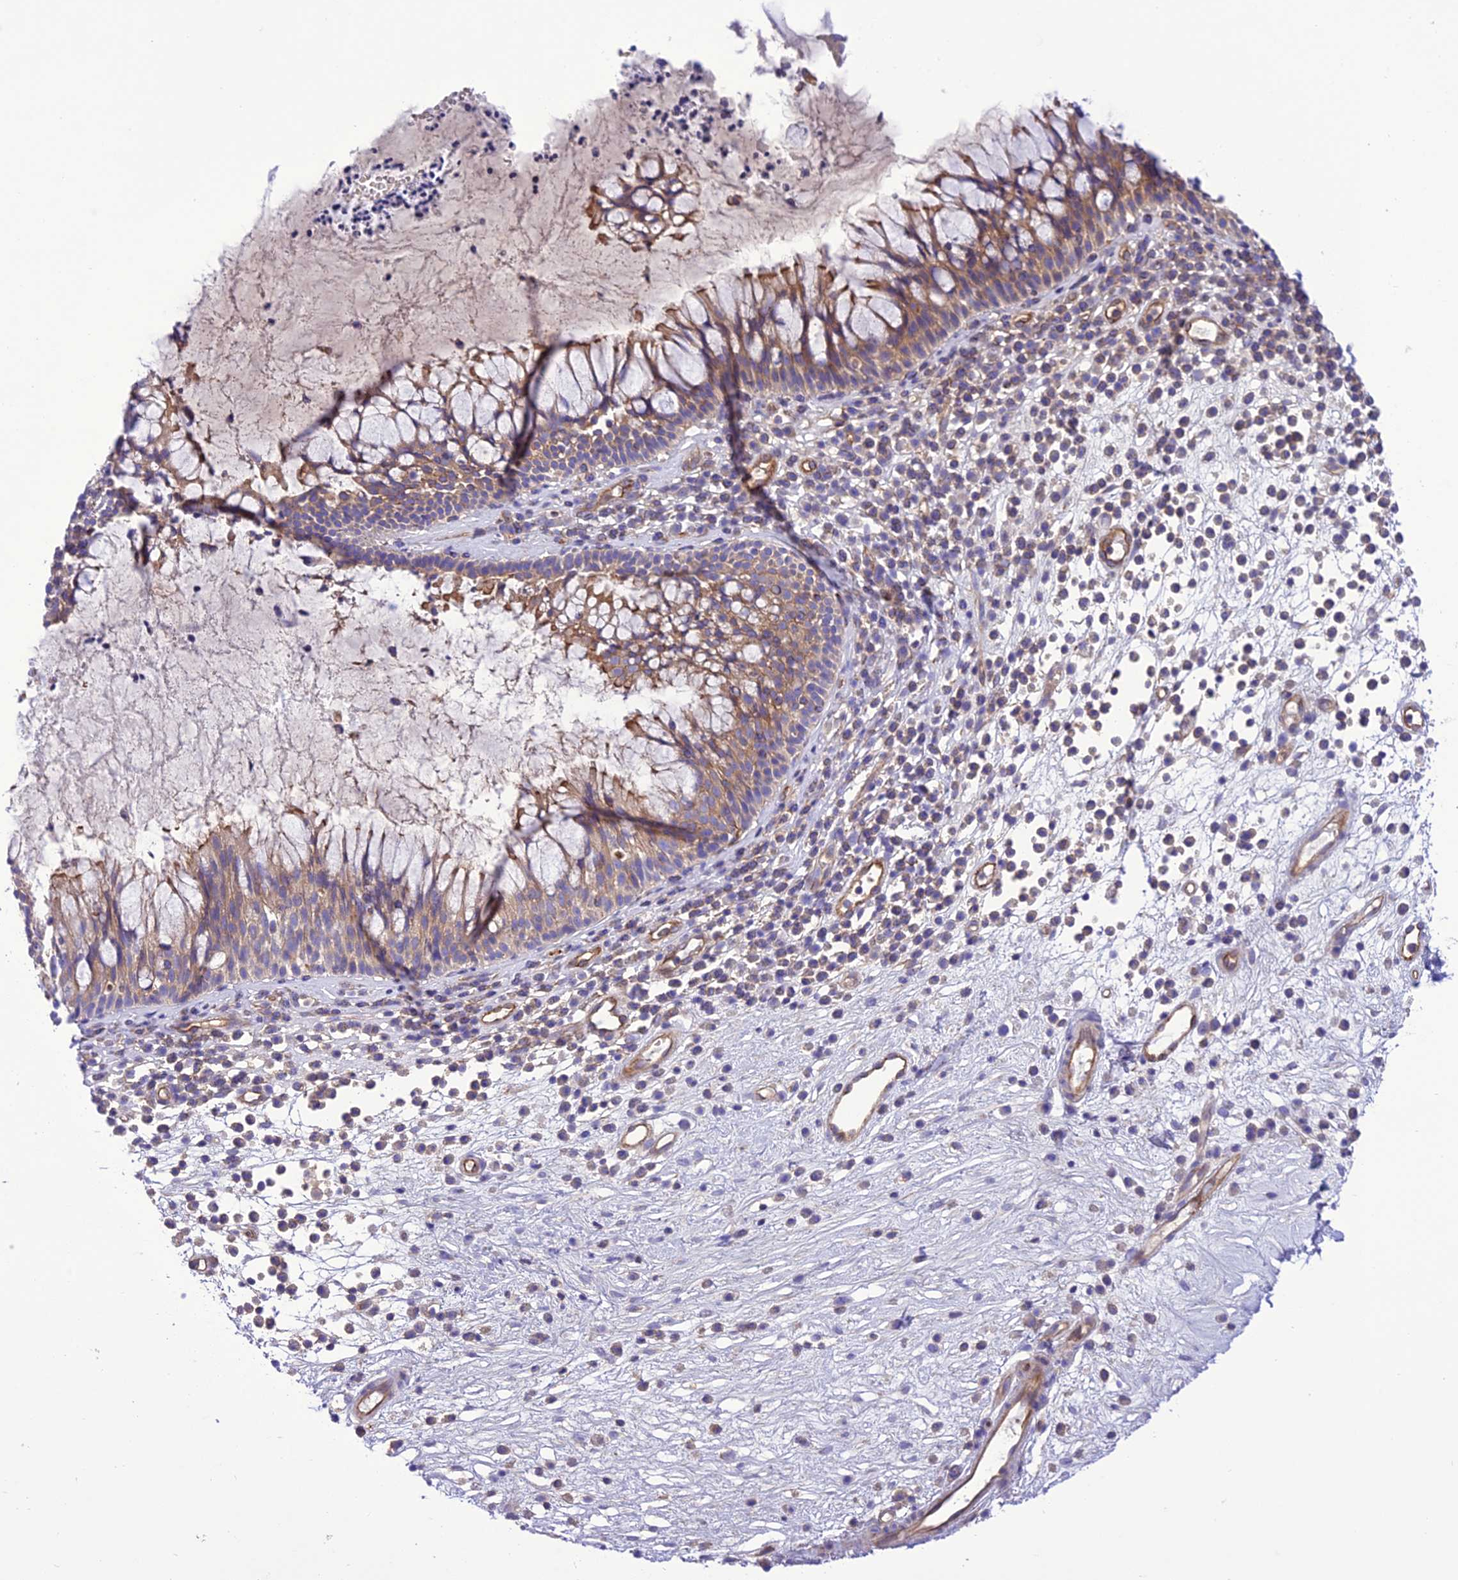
{"staining": {"intensity": "moderate", "quantity": "25%-75%", "location": "cytoplasmic/membranous"}, "tissue": "nasopharynx", "cell_type": "Respiratory epithelial cells", "image_type": "normal", "snomed": [{"axis": "morphology", "description": "Normal tissue, NOS"}, {"axis": "morphology", "description": "Inflammation, NOS"}, {"axis": "topography", "description": "Nasopharynx"}], "caption": "Protein staining of benign nasopharynx exhibits moderate cytoplasmic/membranous expression in approximately 25%-75% of respiratory epithelial cells. The protein is stained brown, and the nuclei are stained in blue (DAB (3,3'-diaminobenzidine) IHC with brightfield microscopy, high magnification).", "gene": "PPFIA3", "patient": {"sex": "male", "age": 70}}